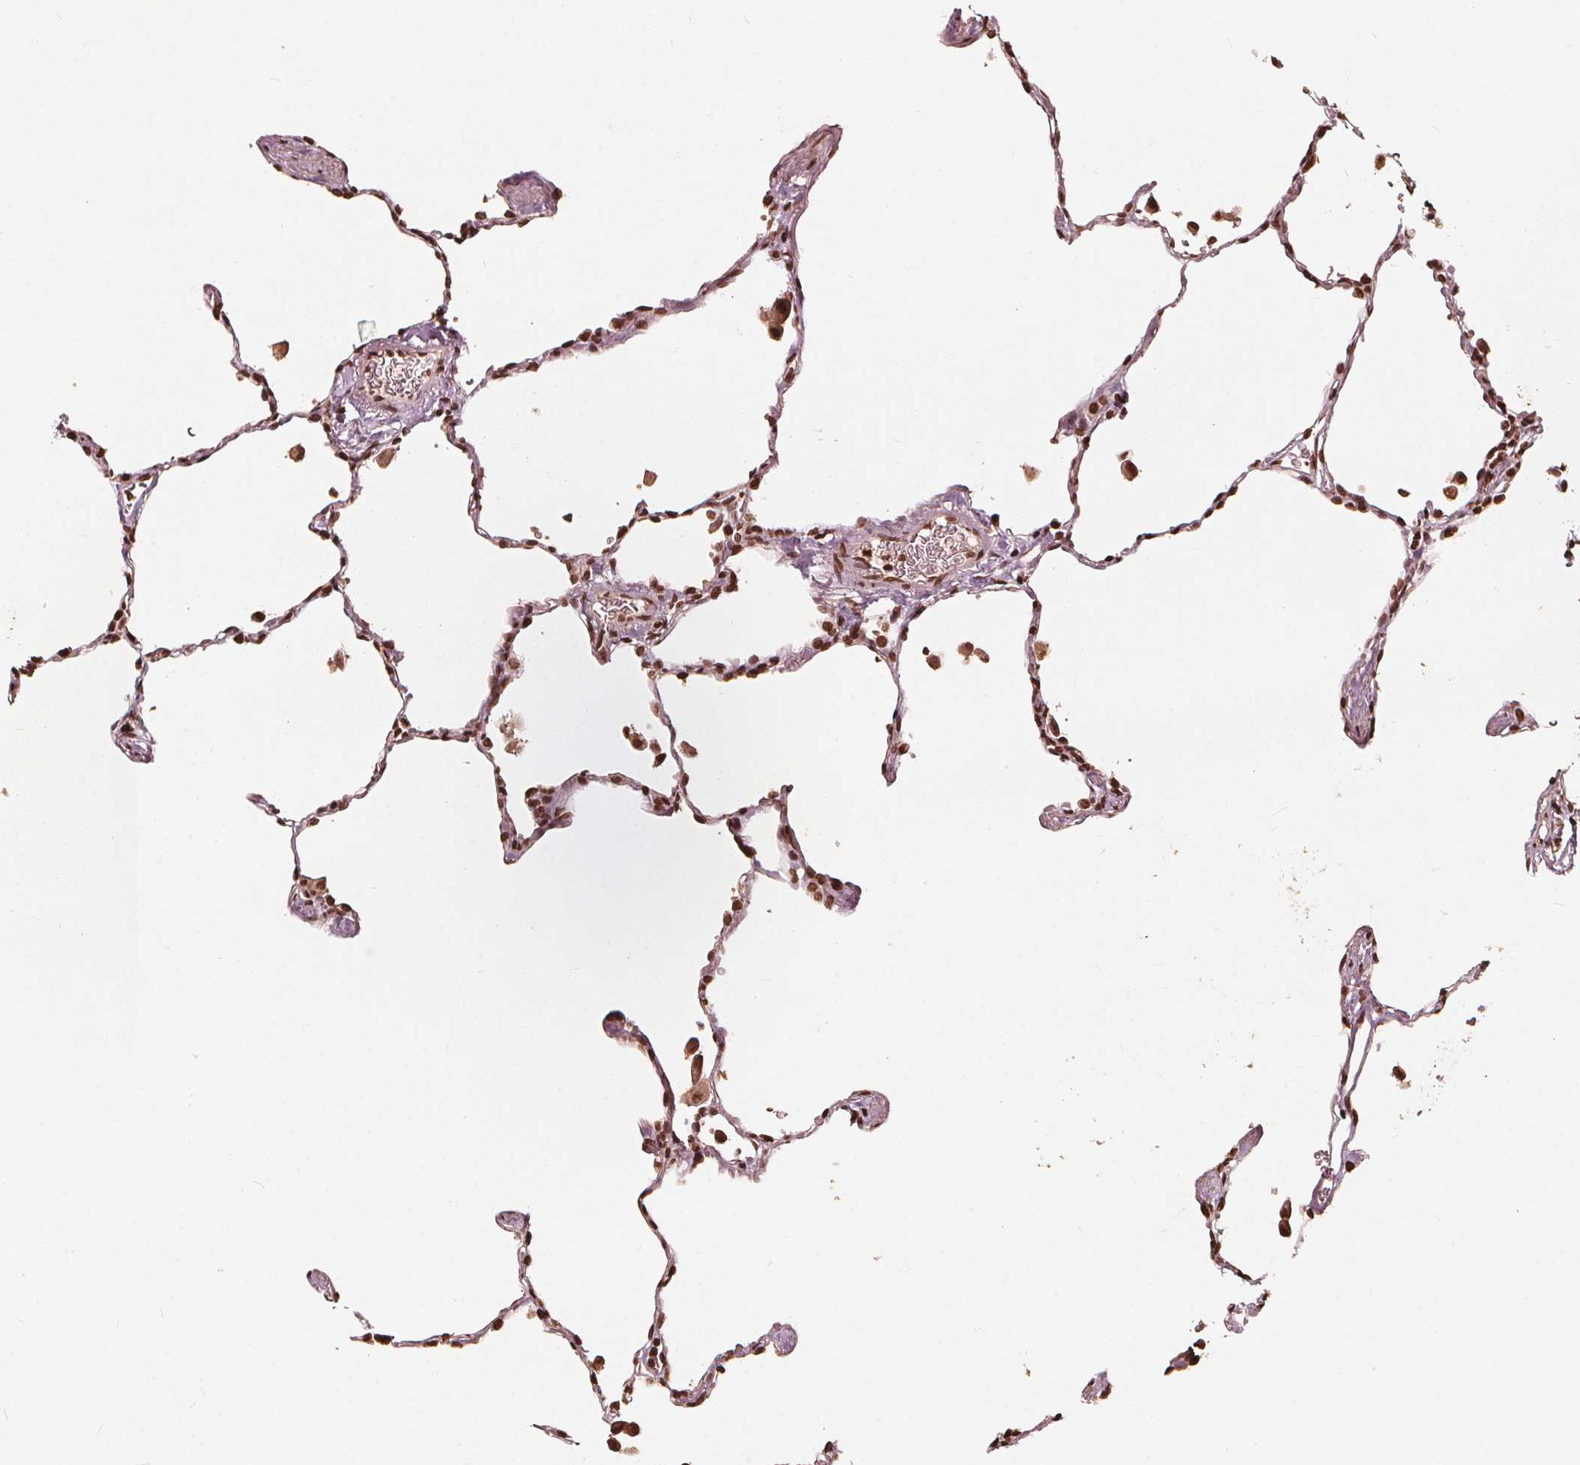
{"staining": {"intensity": "strong", "quantity": ">75%", "location": "nuclear"}, "tissue": "lung", "cell_type": "Alveolar cells", "image_type": "normal", "snomed": [{"axis": "morphology", "description": "Normal tissue, NOS"}, {"axis": "topography", "description": "Lung"}], "caption": "High-magnification brightfield microscopy of normal lung stained with DAB (brown) and counterstained with hematoxylin (blue). alveolar cells exhibit strong nuclear expression is appreciated in about>75% of cells.", "gene": "H3C14", "patient": {"sex": "female", "age": 47}}